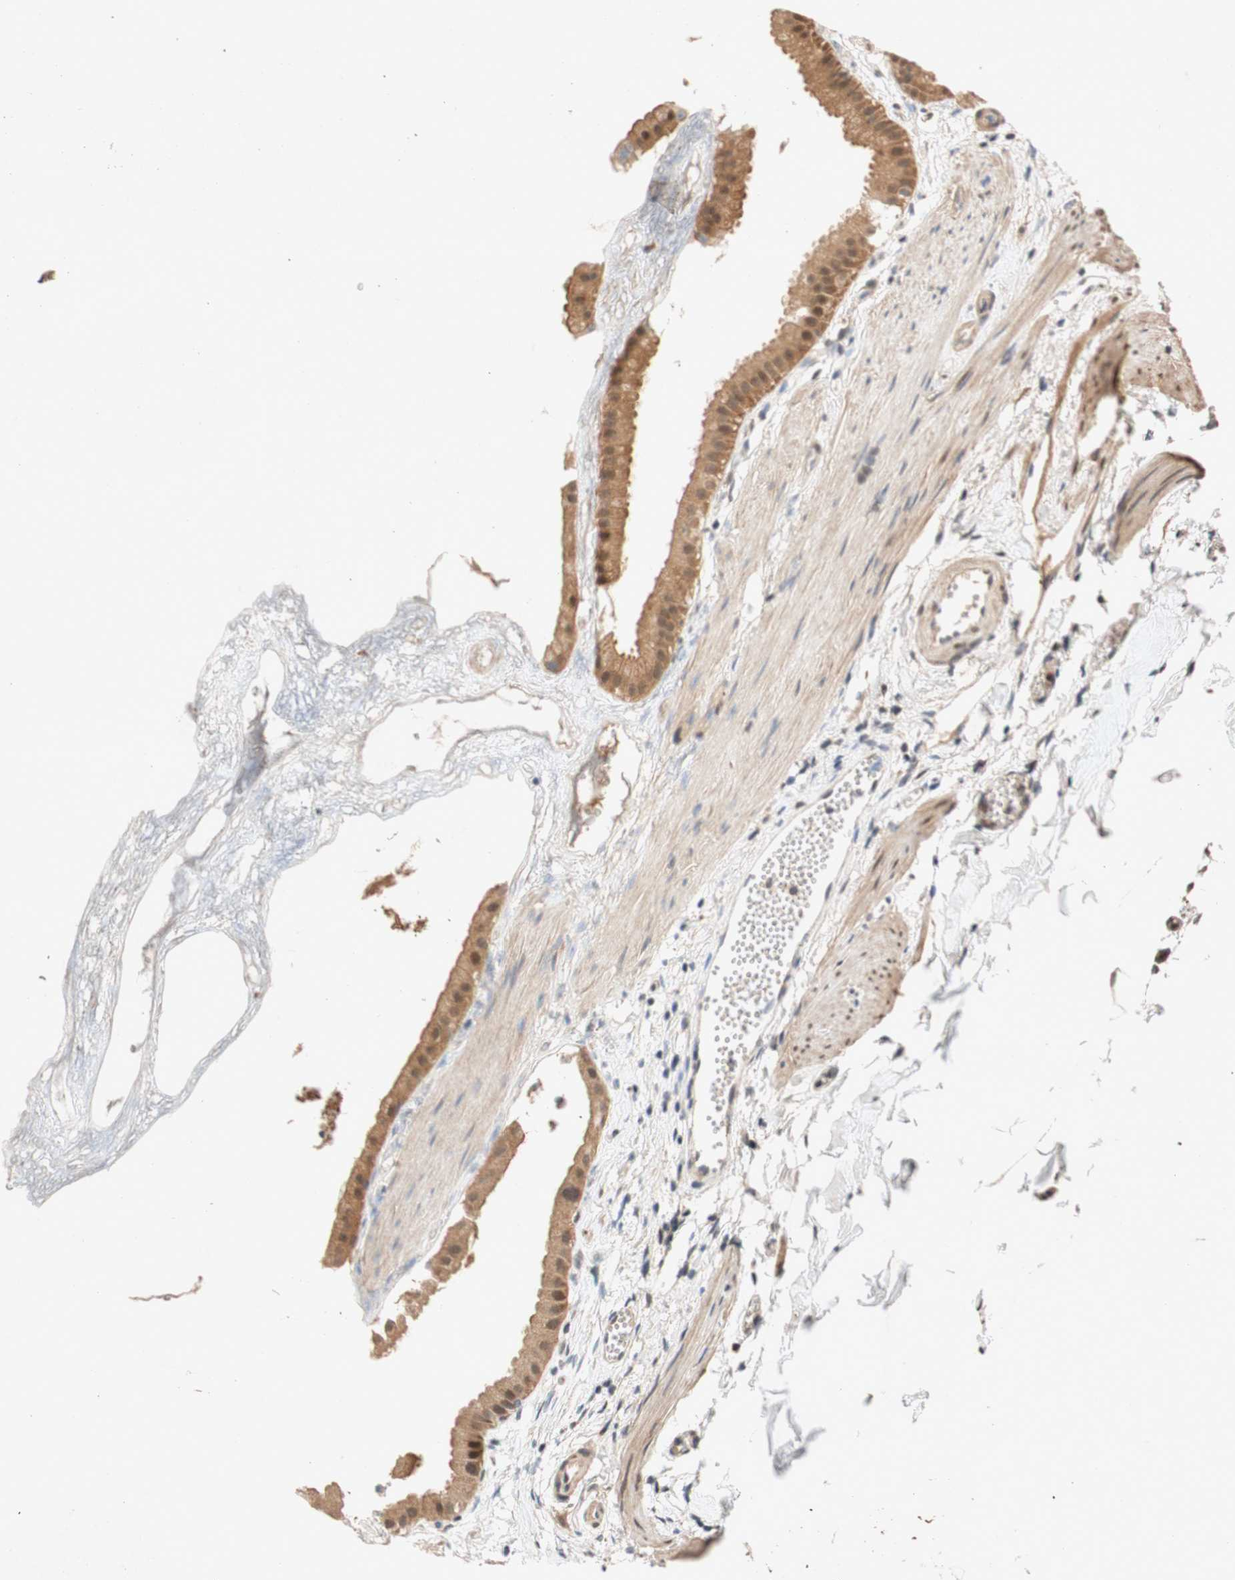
{"staining": {"intensity": "moderate", "quantity": ">75%", "location": "cytoplasmic/membranous,nuclear"}, "tissue": "gallbladder", "cell_type": "Glandular cells", "image_type": "normal", "snomed": [{"axis": "morphology", "description": "Normal tissue, NOS"}, {"axis": "topography", "description": "Gallbladder"}], "caption": "Immunohistochemistry photomicrograph of benign gallbladder: gallbladder stained using IHC displays medium levels of moderate protein expression localized specifically in the cytoplasmic/membranous,nuclear of glandular cells, appearing as a cytoplasmic/membranous,nuclear brown color.", "gene": "PIN1", "patient": {"sex": "female", "age": 64}}